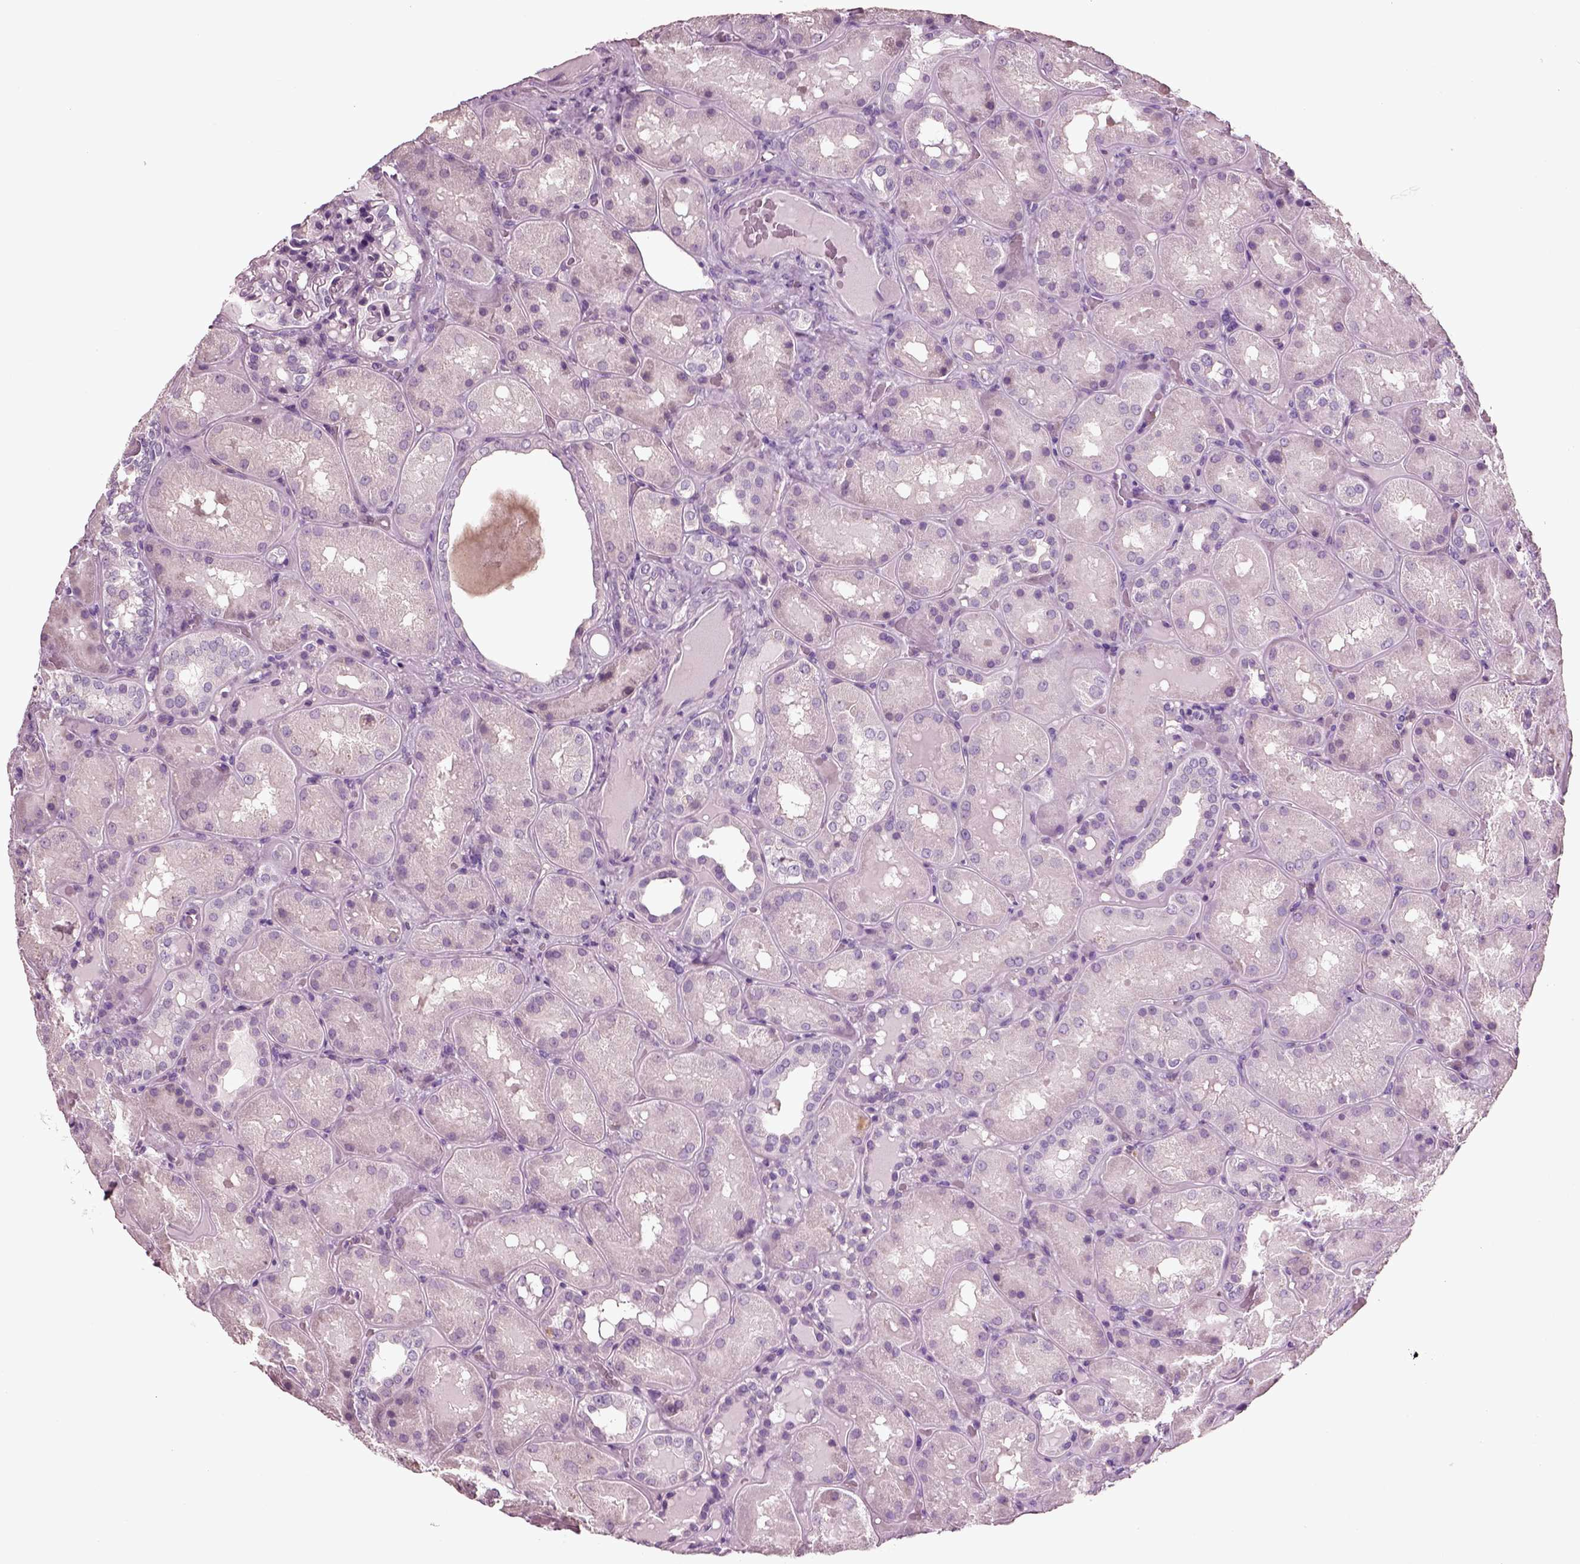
{"staining": {"intensity": "negative", "quantity": "none", "location": "none"}, "tissue": "kidney", "cell_type": "Cells in glomeruli", "image_type": "normal", "snomed": [{"axis": "morphology", "description": "Normal tissue, NOS"}, {"axis": "topography", "description": "Kidney"}], "caption": "Micrograph shows no protein positivity in cells in glomeruli of benign kidney. (DAB immunohistochemistry (IHC), high magnification).", "gene": "DEFB118", "patient": {"sex": "male", "age": 73}}